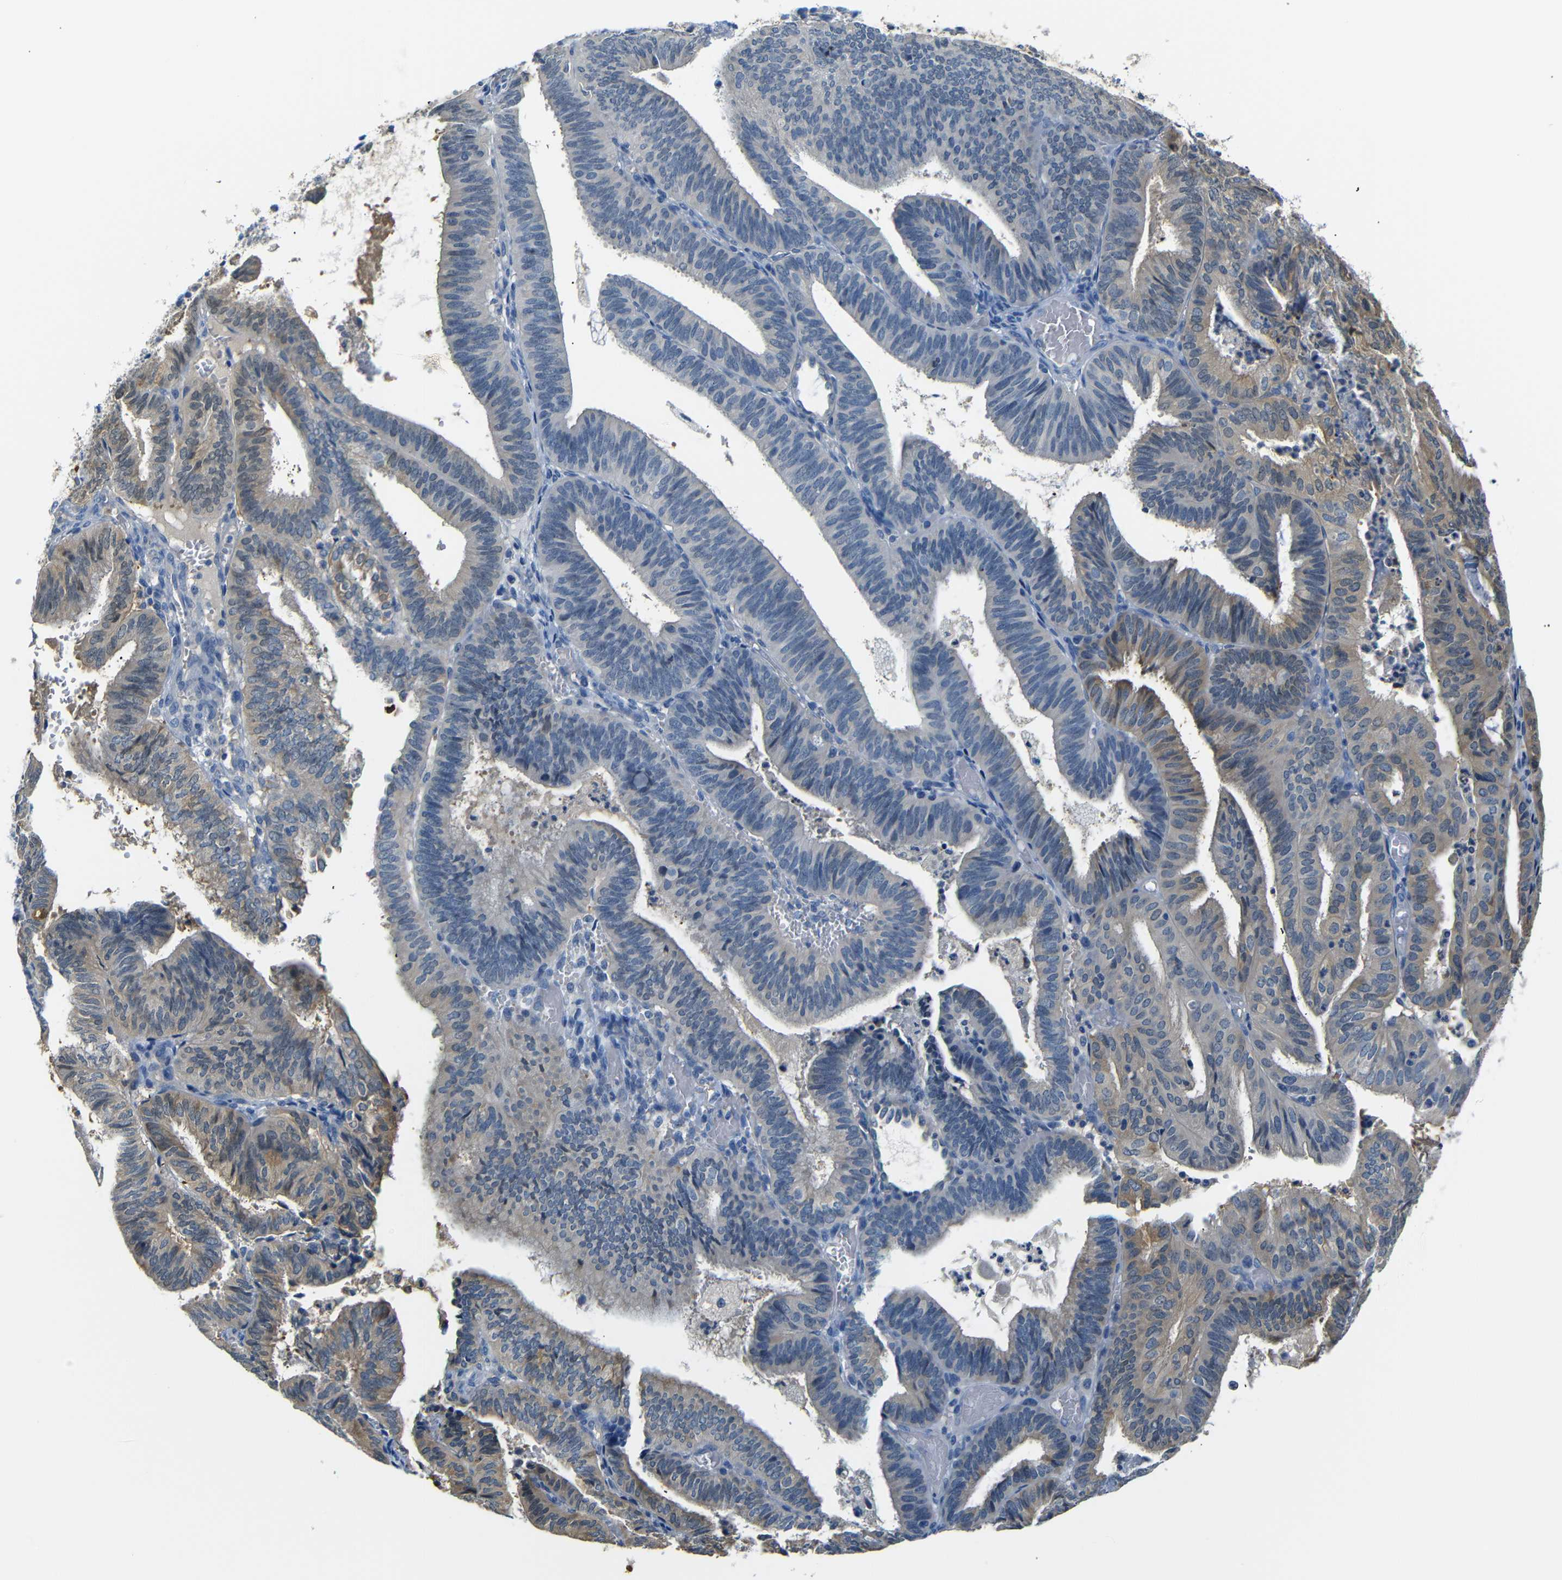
{"staining": {"intensity": "weak", "quantity": "25%-75%", "location": "cytoplasmic/membranous"}, "tissue": "endometrial cancer", "cell_type": "Tumor cells", "image_type": "cancer", "snomed": [{"axis": "morphology", "description": "Adenocarcinoma, NOS"}, {"axis": "topography", "description": "Uterus"}], "caption": "This histopathology image exhibits immunohistochemistry (IHC) staining of adenocarcinoma (endometrial), with low weak cytoplasmic/membranous positivity in approximately 25%-75% of tumor cells.", "gene": "SFN", "patient": {"sex": "female", "age": 60}}